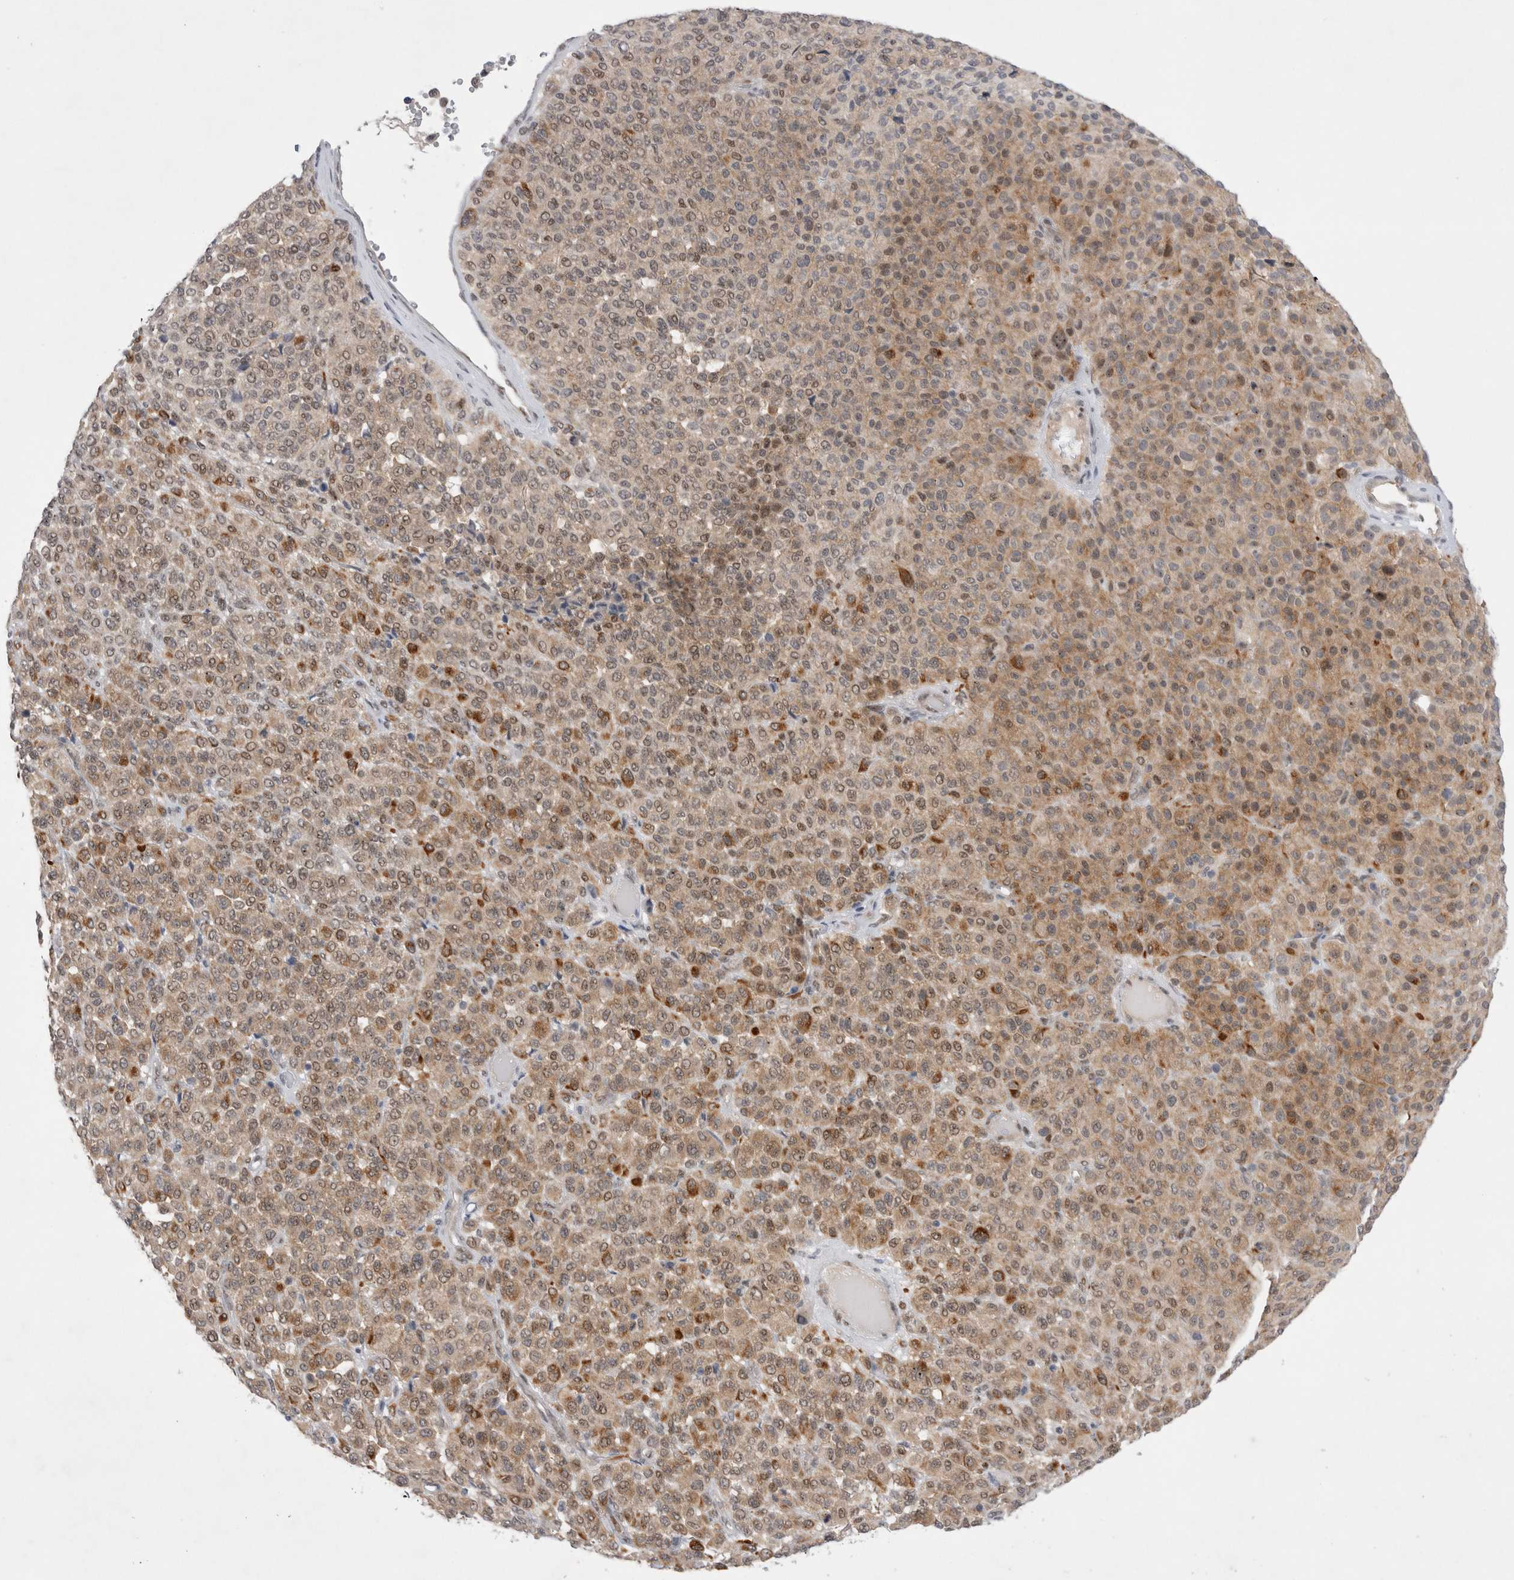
{"staining": {"intensity": "moderate", "quantity": ">75%", "location": "cytoplasmic/membranous"}, "tissue": "melanoma", "cell_type": "Tumor cells", "image_type": "cancer", "snomed": [{"axis": "morphology", "description": "Malignant melanoma, Metastatic site"}, {"axis": "topography", "description": "Pancreas"}], "caption": "Malignant melanoma (metastatic site) was stained to show a protein in brown. There is medium levels of moderate cytoplasmic/membranous expression in approximately >75% of tumor cells.", "gene": "WIPF2", "patient": {"sex": "female", "age": 30}}